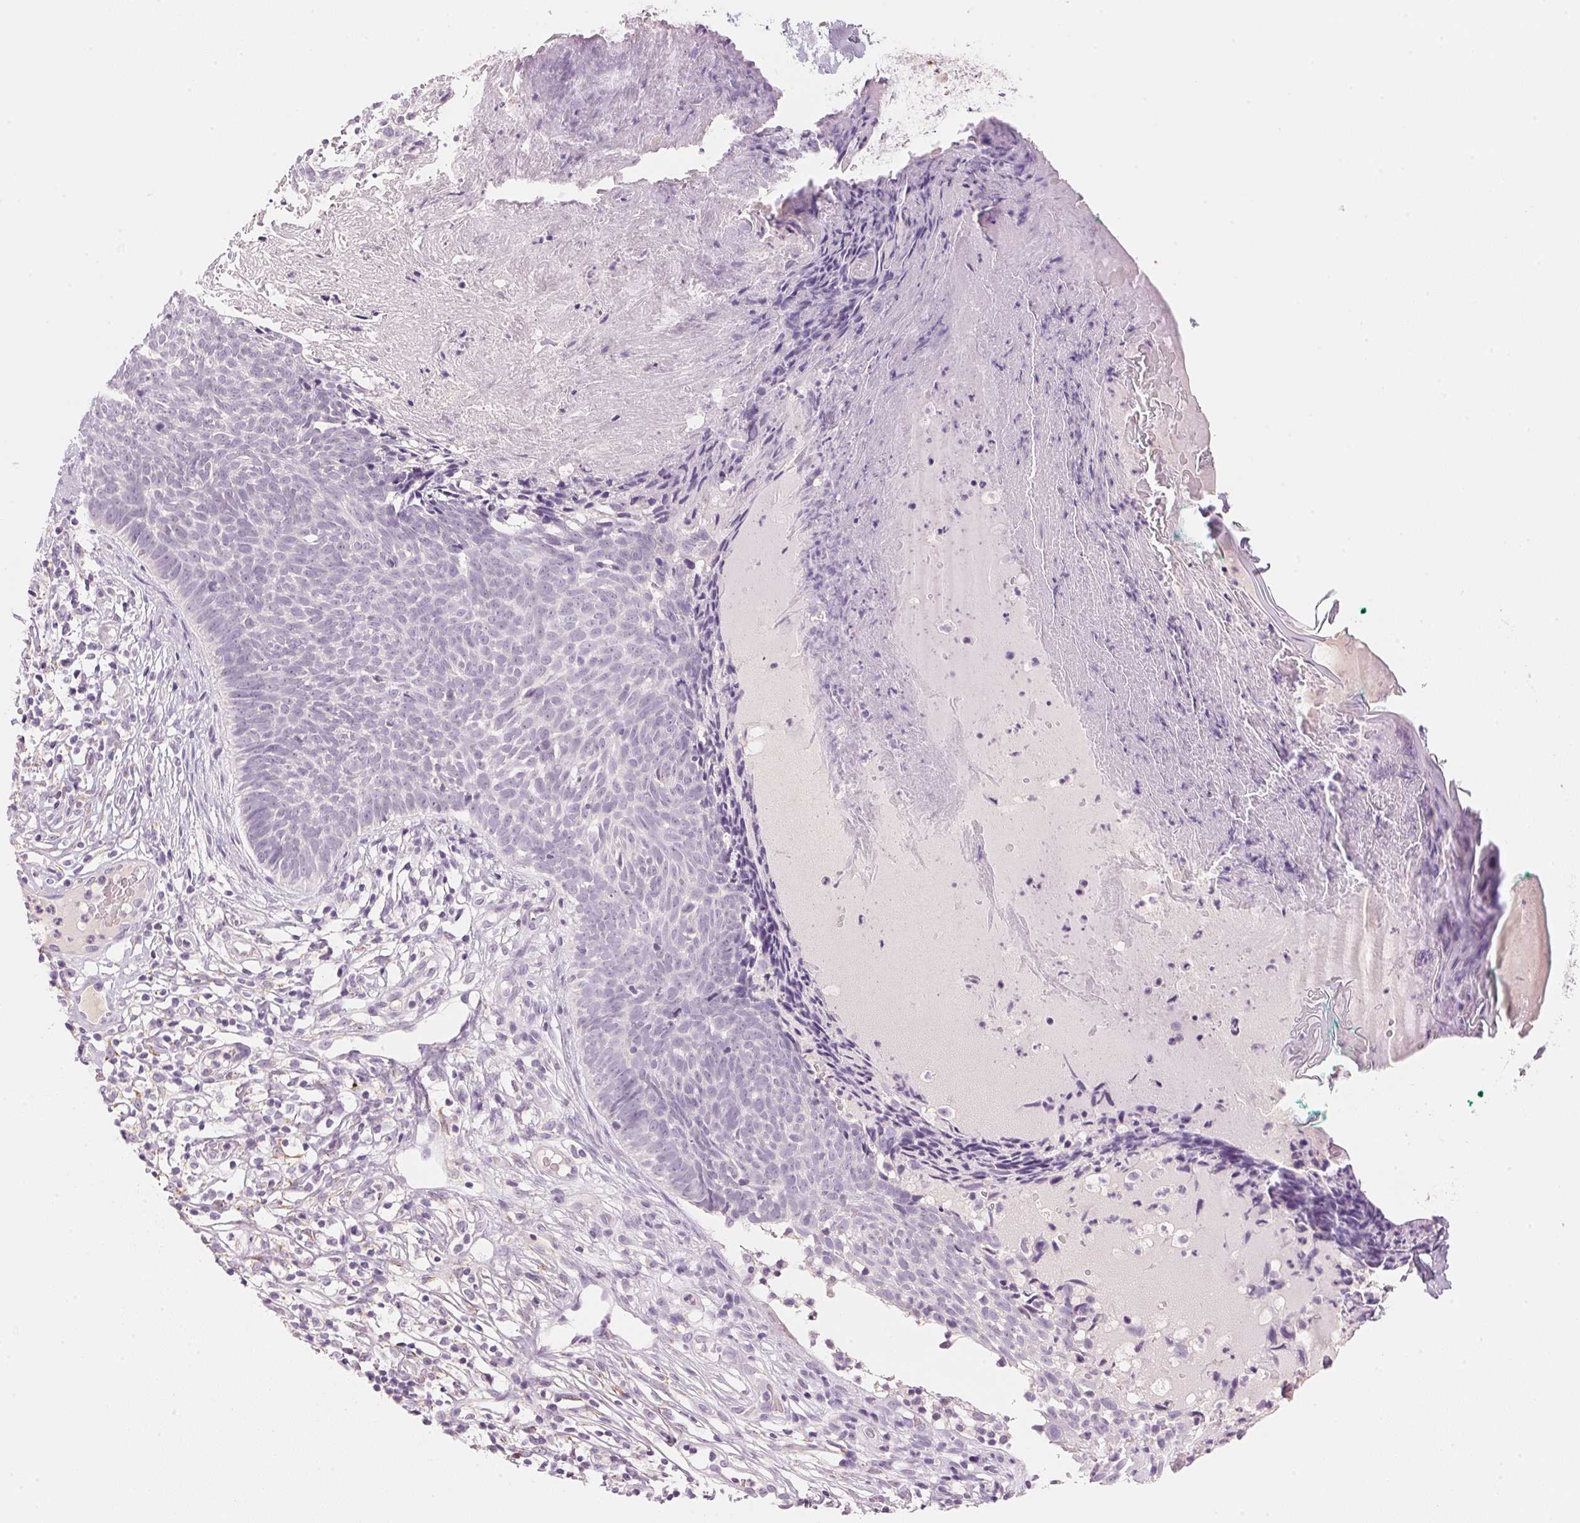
{"staining": {"intensity": "negative", "quantity": "none", "location": "none"}, "tissue": "skin cancer", "cell_type": "Tumor cells", "image_type": "cancer", "snomed": [{"axis": "morphology", "description": "Basal cell carcinoma"}, {"axis": "topography", "description": "Skin"}], "caption": "Immunohistochemistry of human skin cancer (basal cell carcinoma) shows no expression in tumor cells.", "gene": "CYP11B1", "patient": {"sex": "male", "age": 85}}